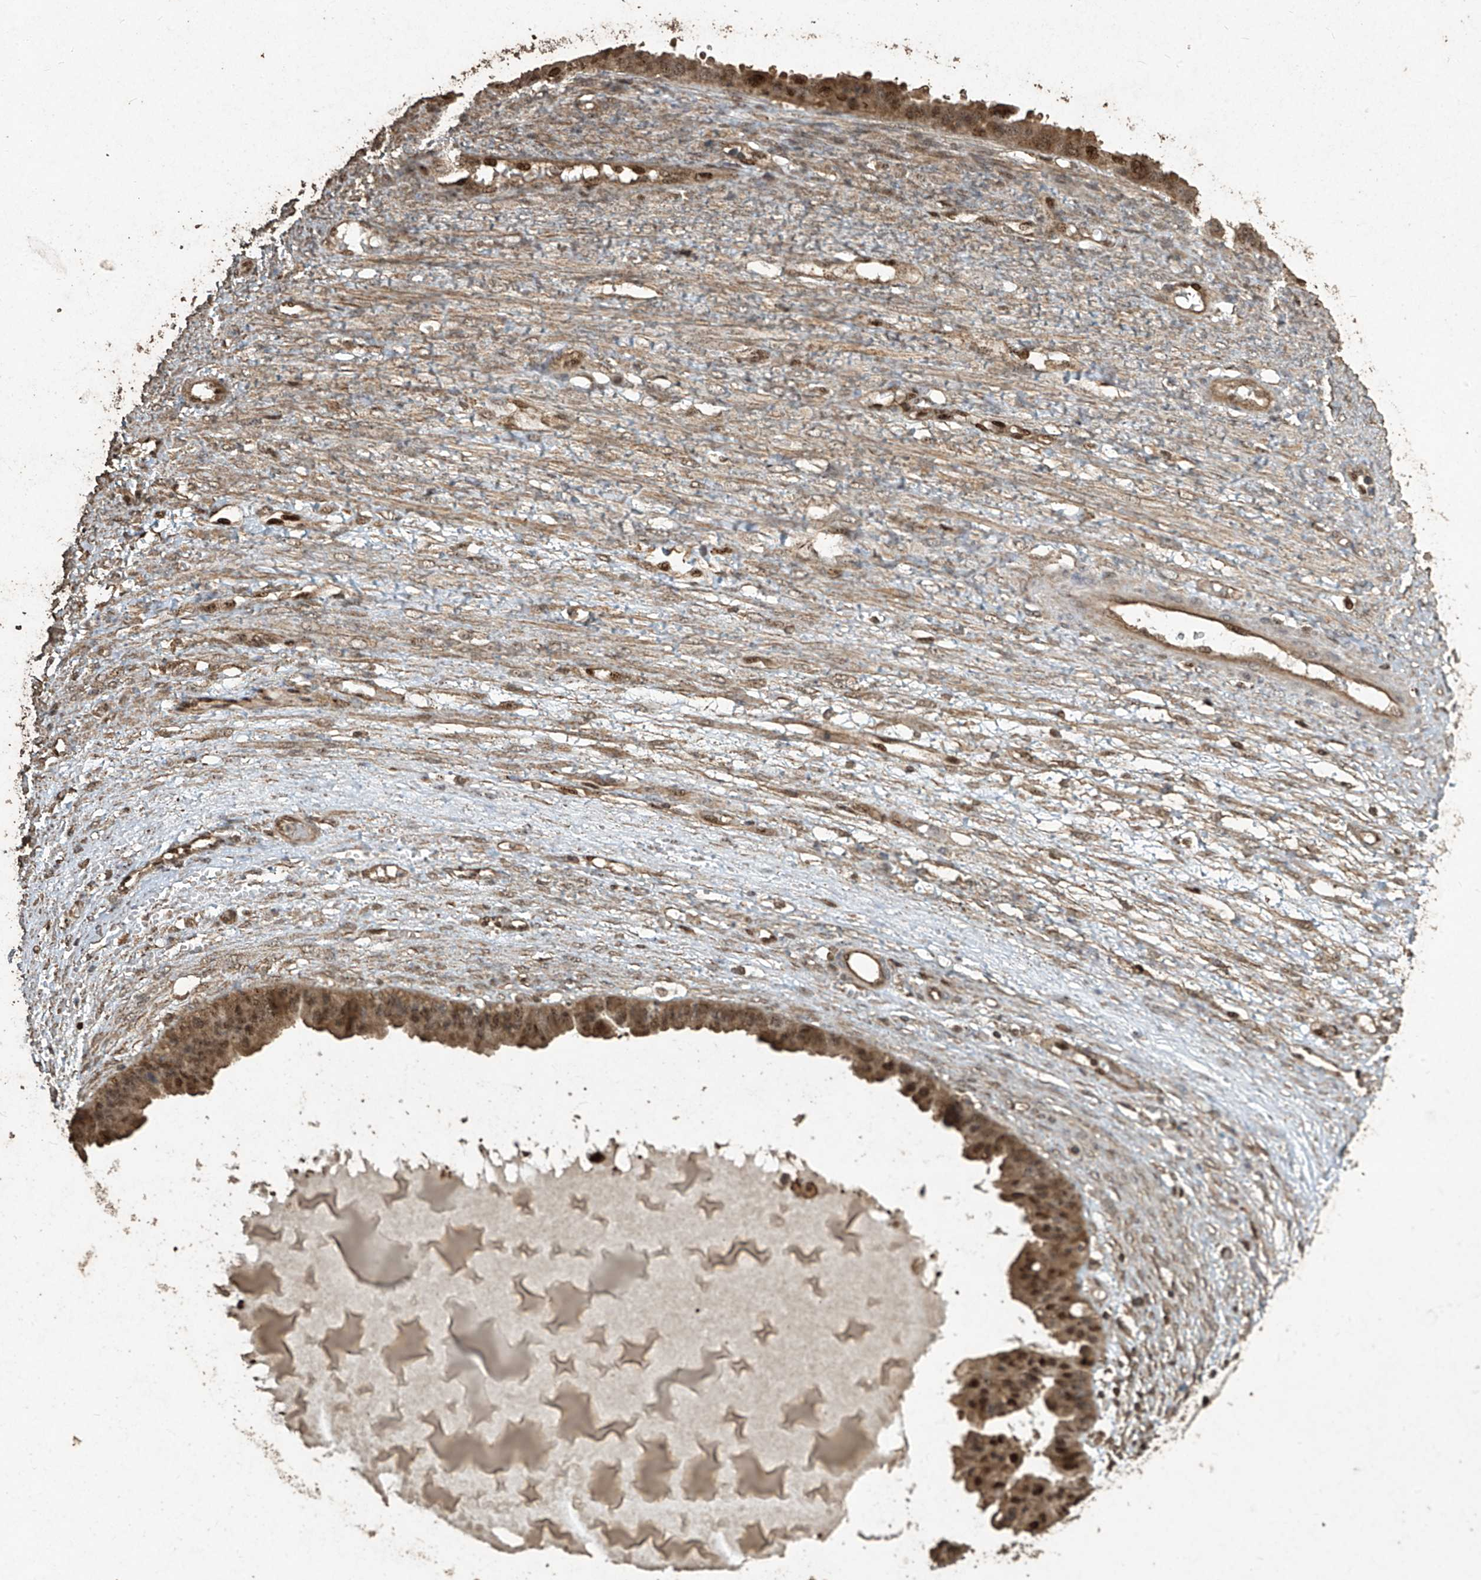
{"staining": {"intensity": "moderate", "quantity": ">75%", "location": "cytoplasmic/membranous,nuclear"}, "tissue": "ovarian cancer", "cell_type": "Tumor cells", "image_type": "cancer", "snomed": [{"axis": "morphology", "description": "Cystadenocarcinoma, serous, NOS"}, {"axis": "topography", "description": "Ovary"}], "caption": "Human ovarian cancer stained with a protein marker displays moderate staining in tumor cells.", "gene": "ERBB3", "patient": {"sex": "female", "age": 58}}